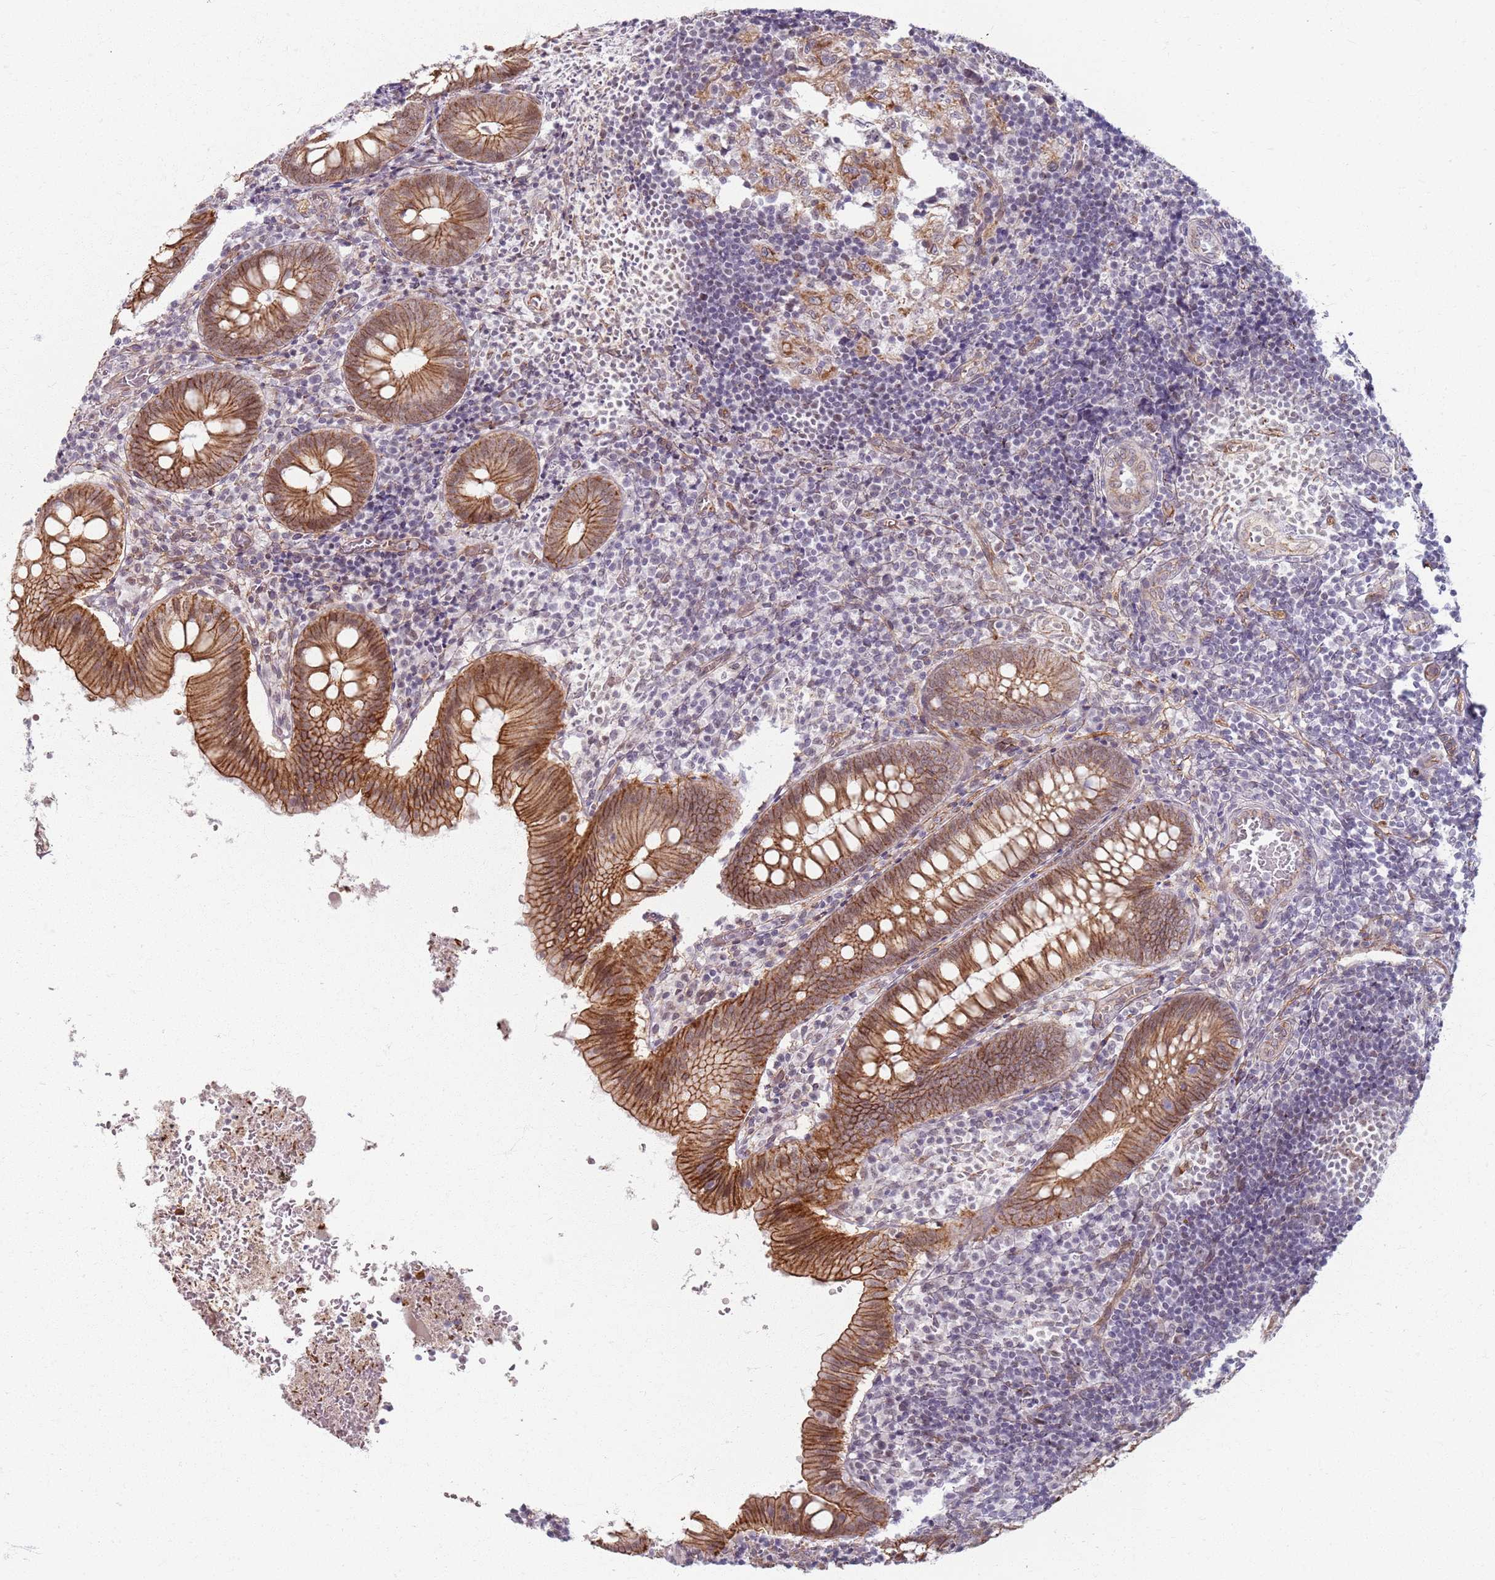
{"staining": {"intensity": "strong", "quantity": ">75%", "location": "cytoplasmic/membranous,nuclear"}, "tissue": "appendix", "cell_type": "Glandular cells", "image_type": "normal", "snomed": [{"axis": "morphology", "description": "Normal tissue, NOS"}, {"axis": "topography", "description": "Appendix"}], "caption": "IHC (DAB) staining of benign human appendix shows strong cytoplasmic/membranous,nuclear protein staining in approximately >75% of glandular cells.", "gene": "KCNA5", "patient": {"sex": "male", "age": 8}}